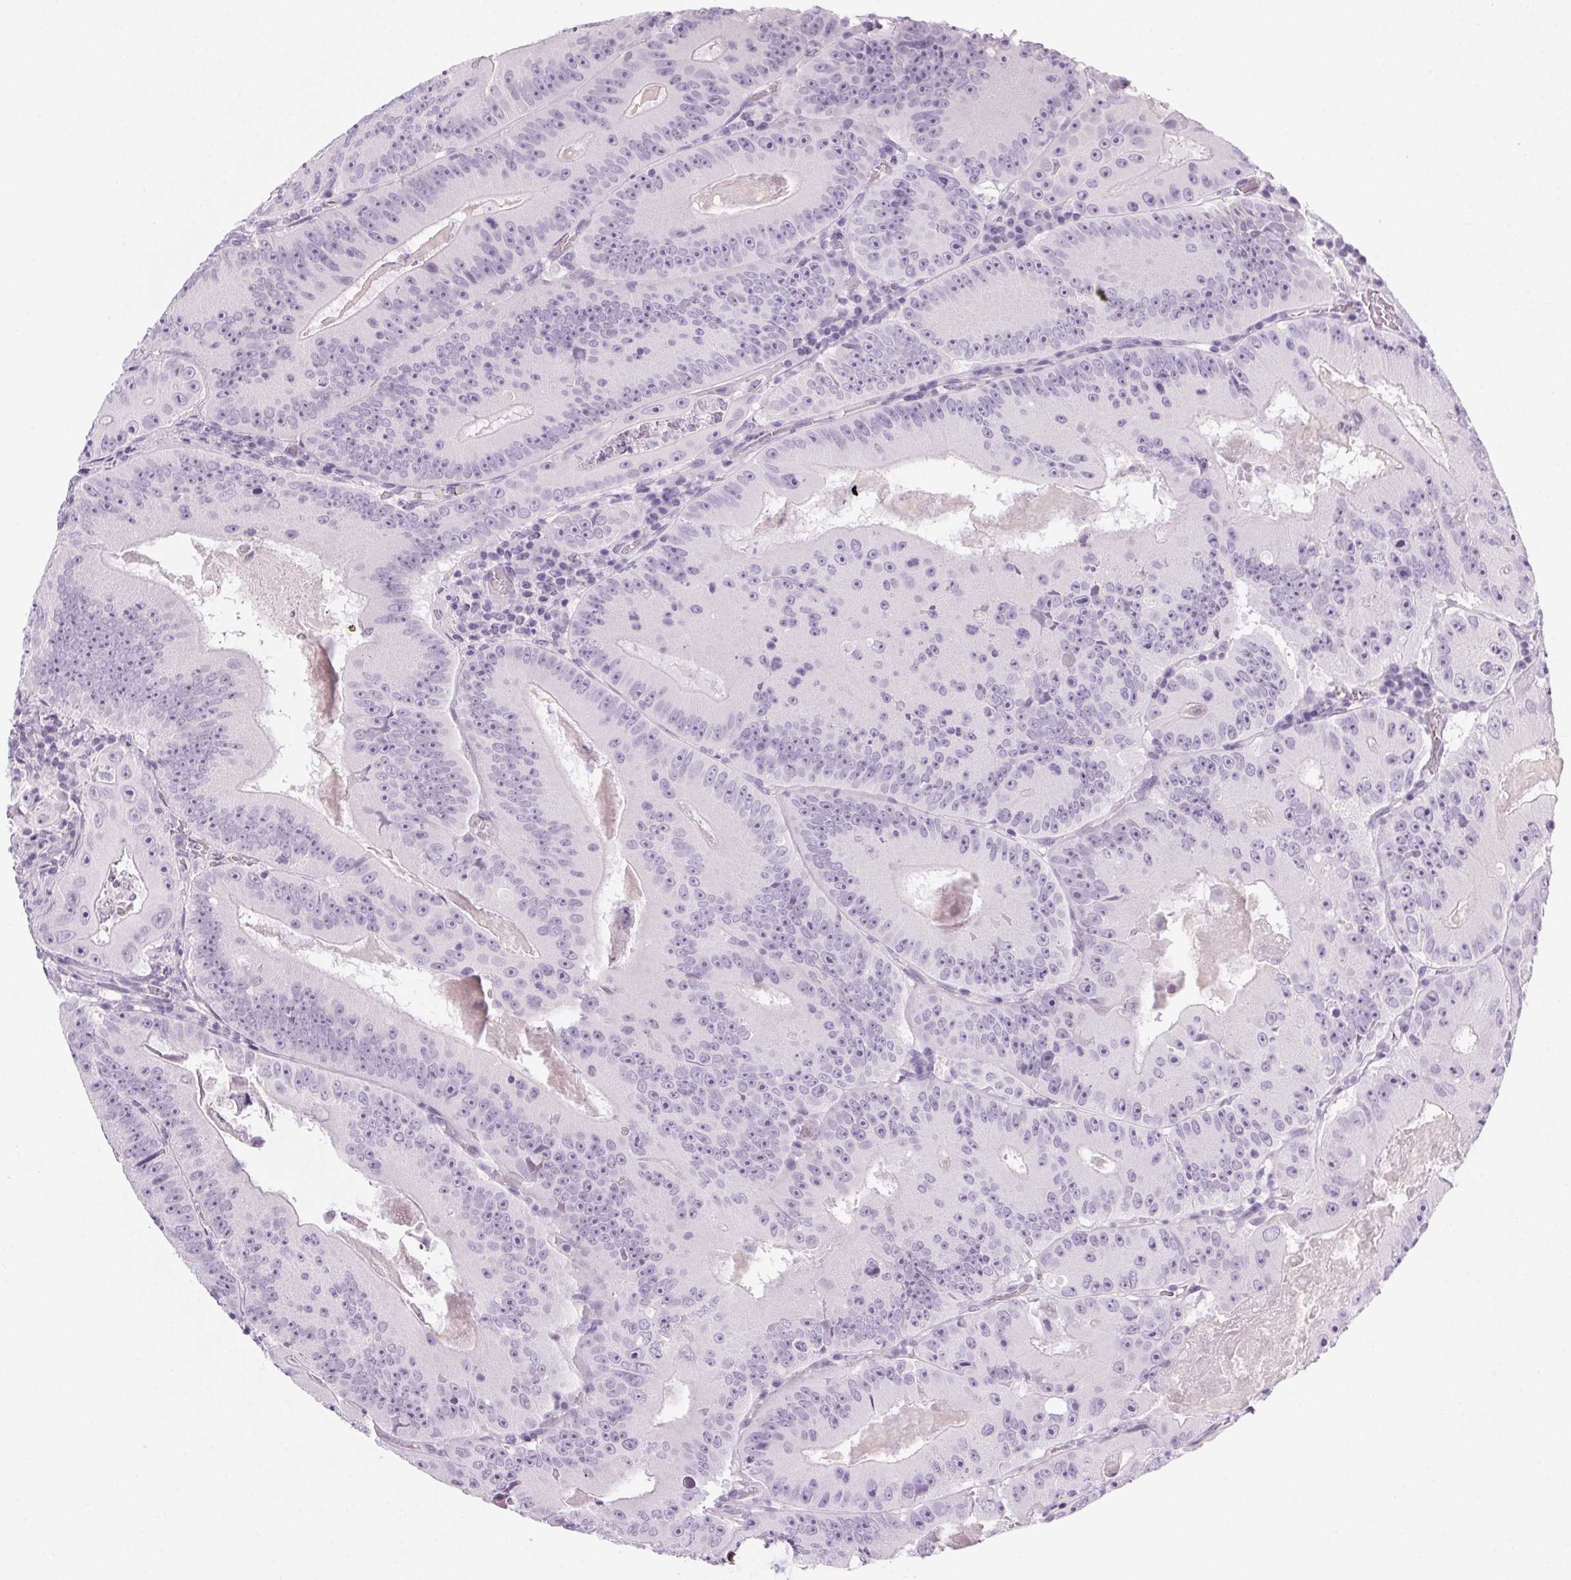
{"staining": {"intensity": "negative", "quantity": "none", "location": "none"}, "tissue": "colorectal cancer", "cell_type": "Tumor cells", "image_type": "cancer", "snomed": [{"axis": "morphology", "description": "Adenocarcinoma, NOS"}, {"axis": "topography", "description": "Colon"}], "caption": "IHC image of neoplastic tissue: colorectal cancer stained with DAB (3,3'-diaminobenzidine) displays no significant protein expression in tumor cells. Nuclei are stained in blue.", "gene": "LRP2", "patient": {"sex": "female", "age": 86}}